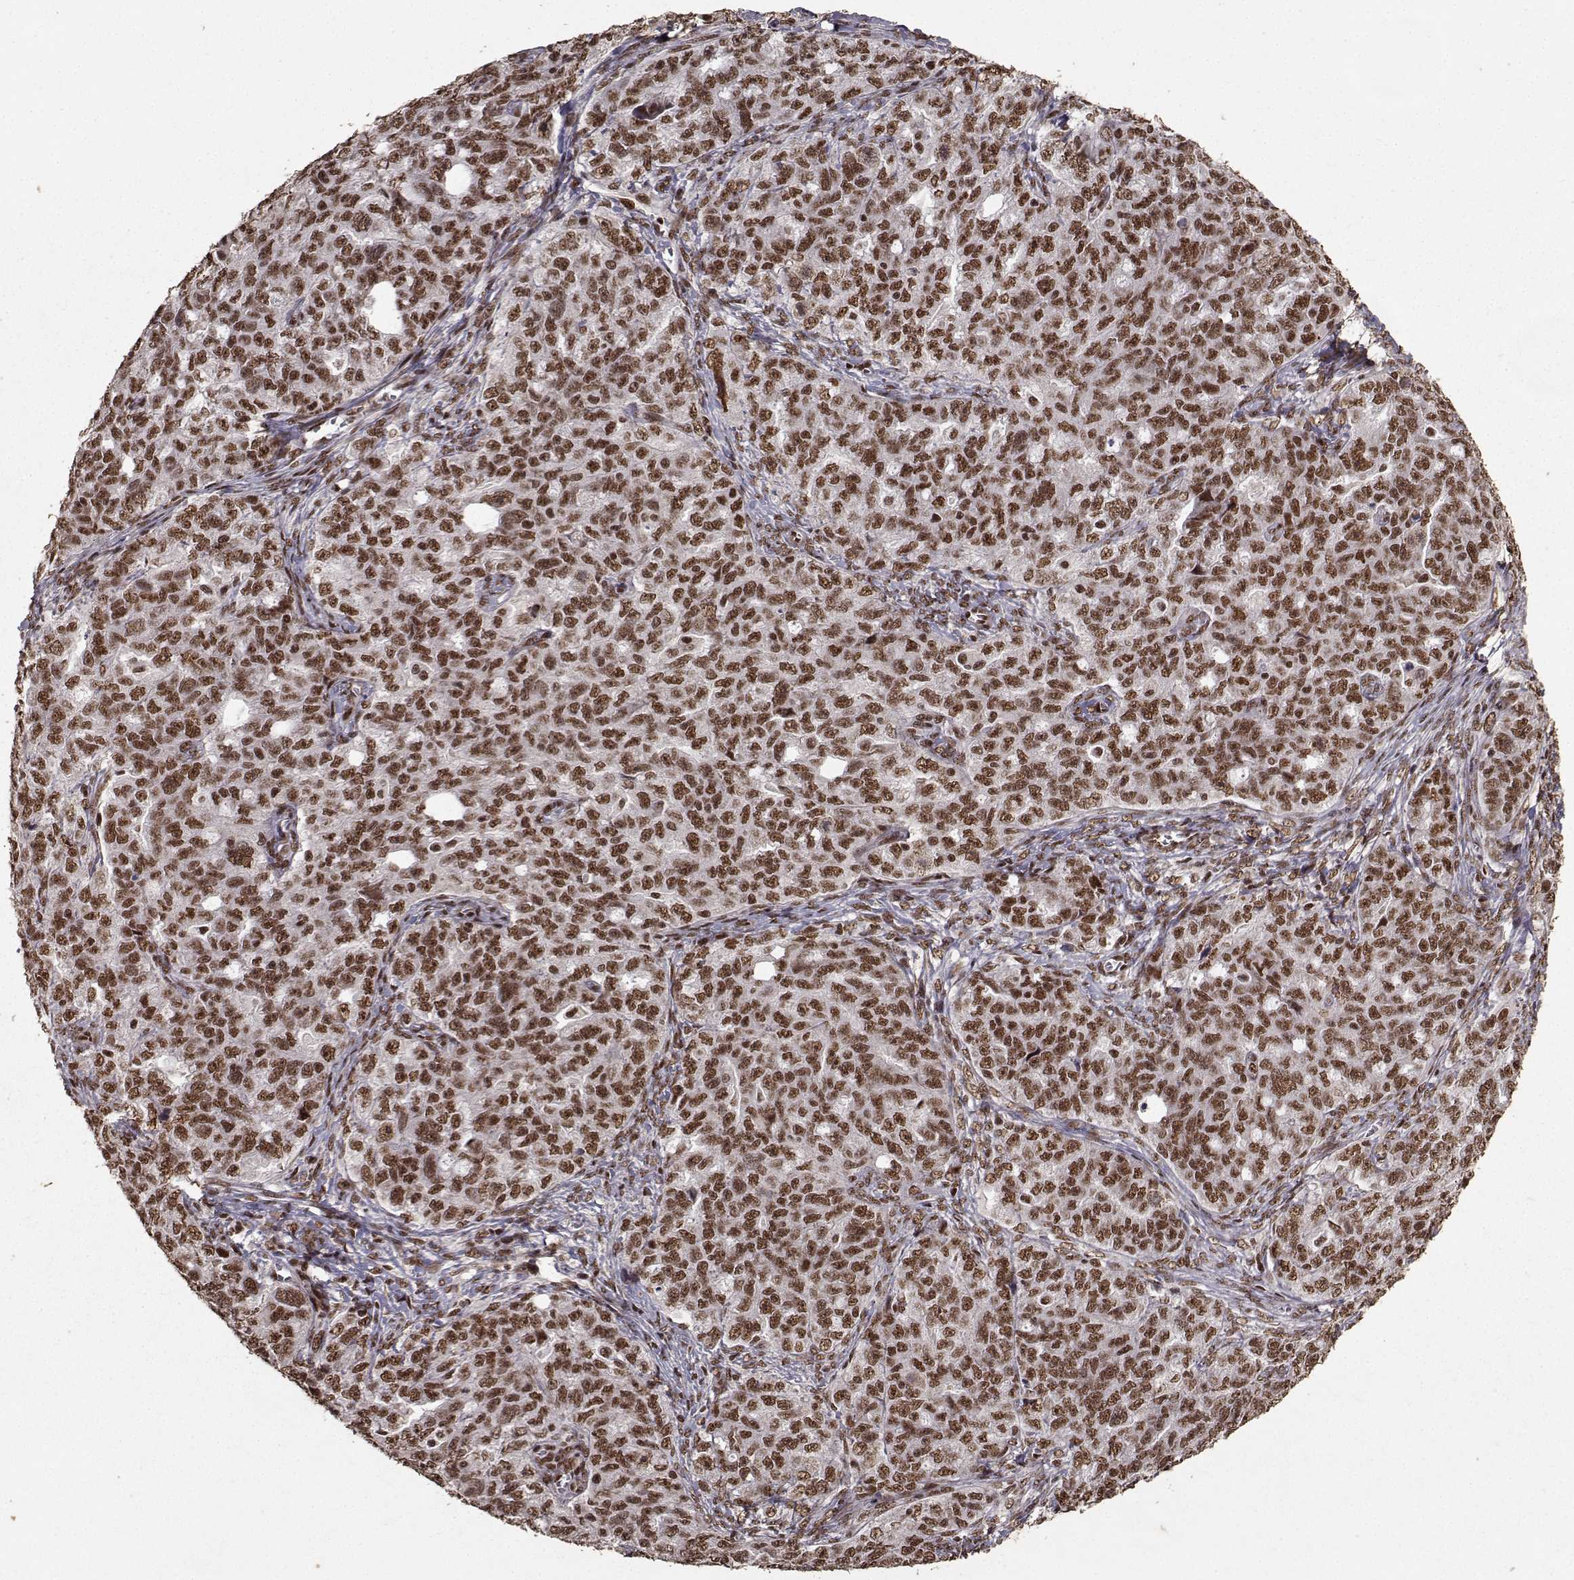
{"staining": {"intensity": "strong", "quantity": ">75%", "location": "nuclear"}, "tissue": "ovarian cancer", "cell_type": "Tumor cells", "image_type": "cancer", "snomed": [{"axis": "morphology", "description": "Cystadenocarcinoma, serous, NOS"}, {"axis": "topography", "description": "Ovary"}], "caption": "Brown immunohistochemical staining in human ovarian cancer (serous cystadenocarcinoma) exhibits strong nuclear staining in about >75% of tumor cells. (Brightfield microscopy of DAB IHC at high magnification).", "gene": "SF1", "patient": {"sex": "female", "age": 51}}